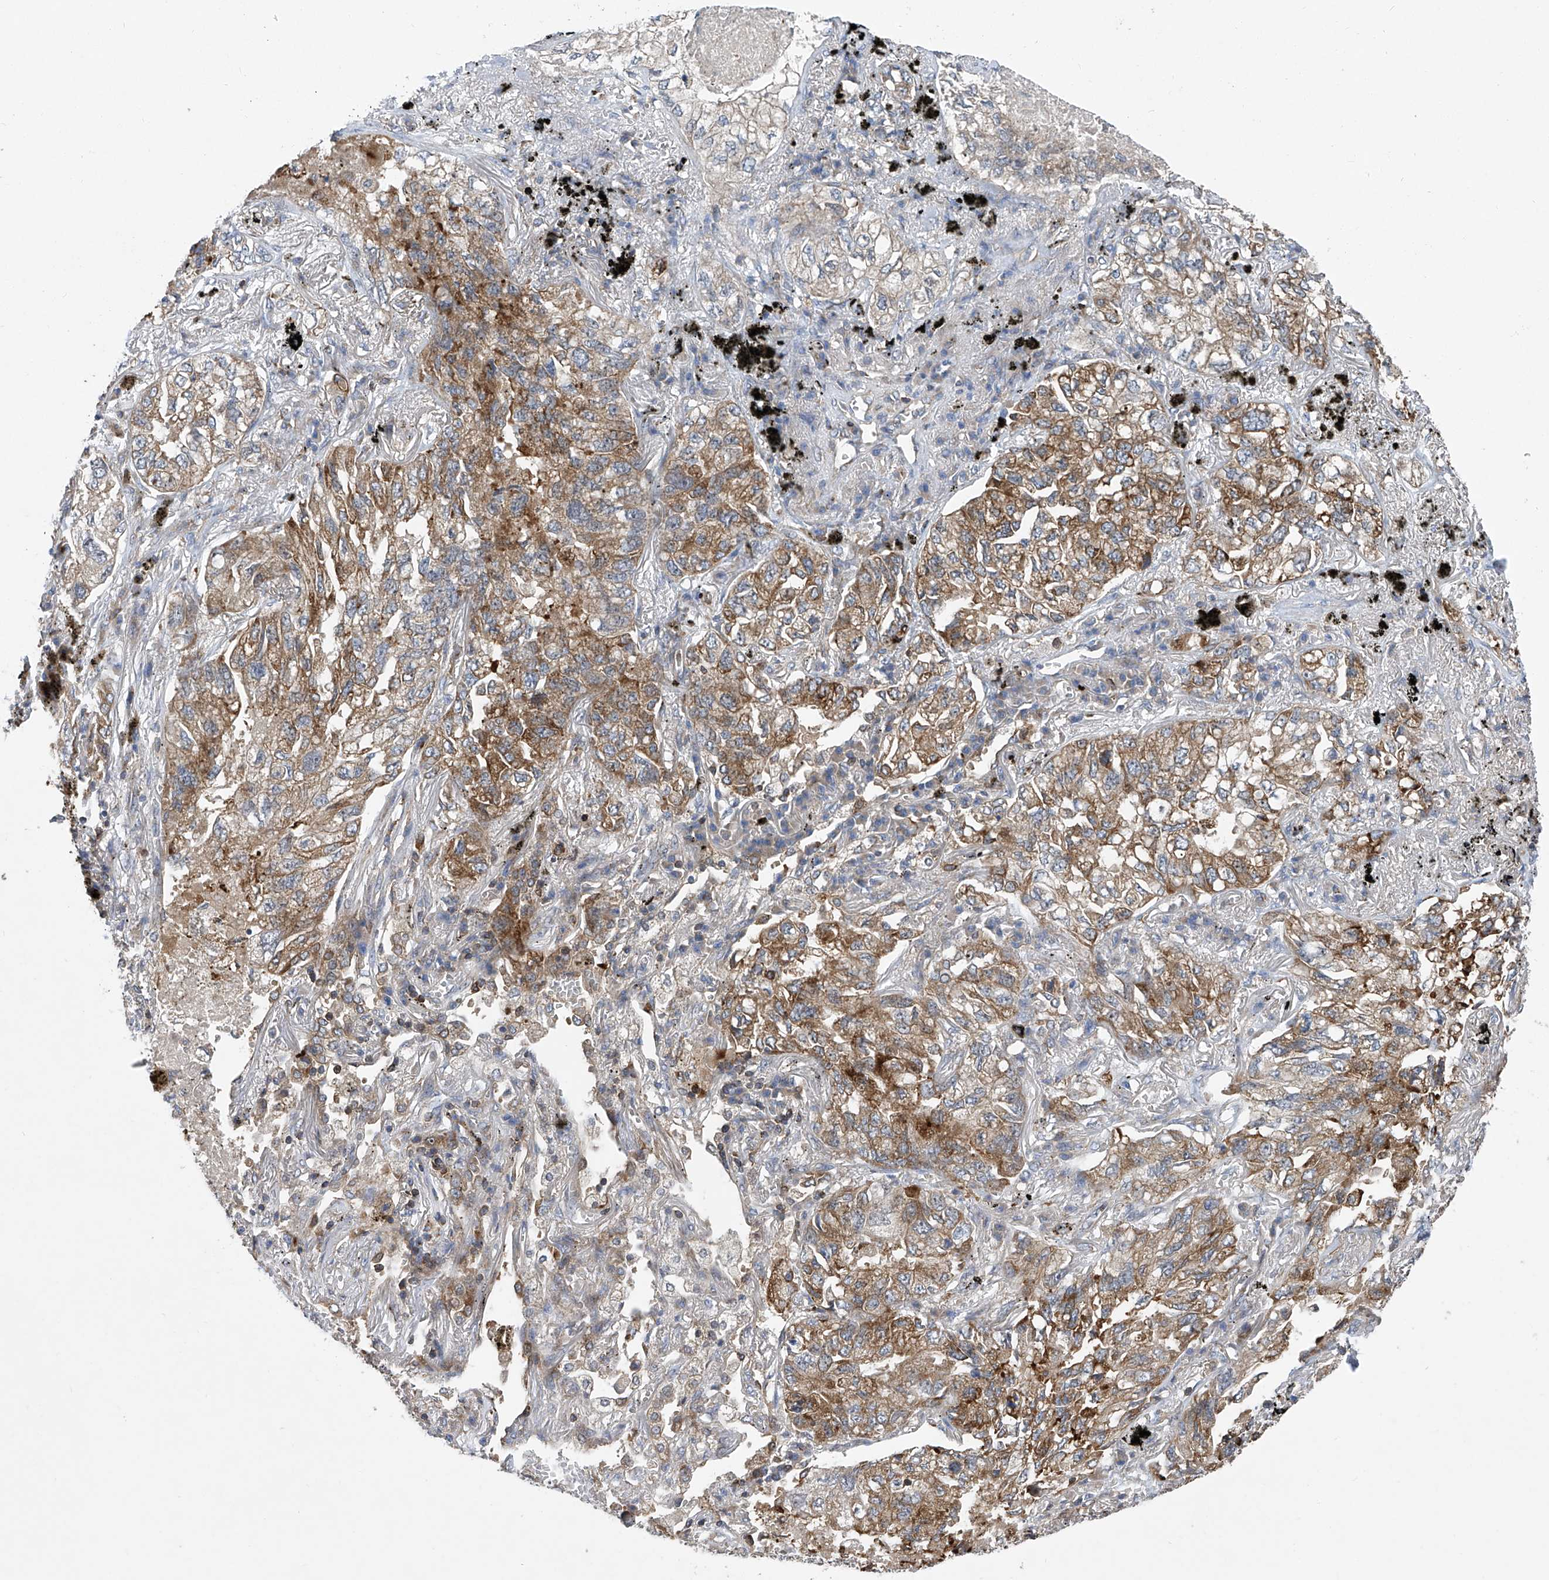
{"staining": {"intensity": "moderate", "quantity": "25%-75%", "location": "cytoplasmic/membranous"}, "tissue": "lung cancer", "cell_type": "Tumor cells", "image_type": "cancer", "snomed": [{"axis": "morphology", "description": "Adenocarcinoma, NOS"}, {"axis": "topography", "description": "Lung"}], "caption": "Adenocarcinoma (lung) was stained to show a protein in brown. There is medium levels of moderate cytoplasmic/membranous positivity in approximately 25%-75% of tumor cells.", "gene": "TRIM38", "patient": {"sex": "male", "age": 65}}